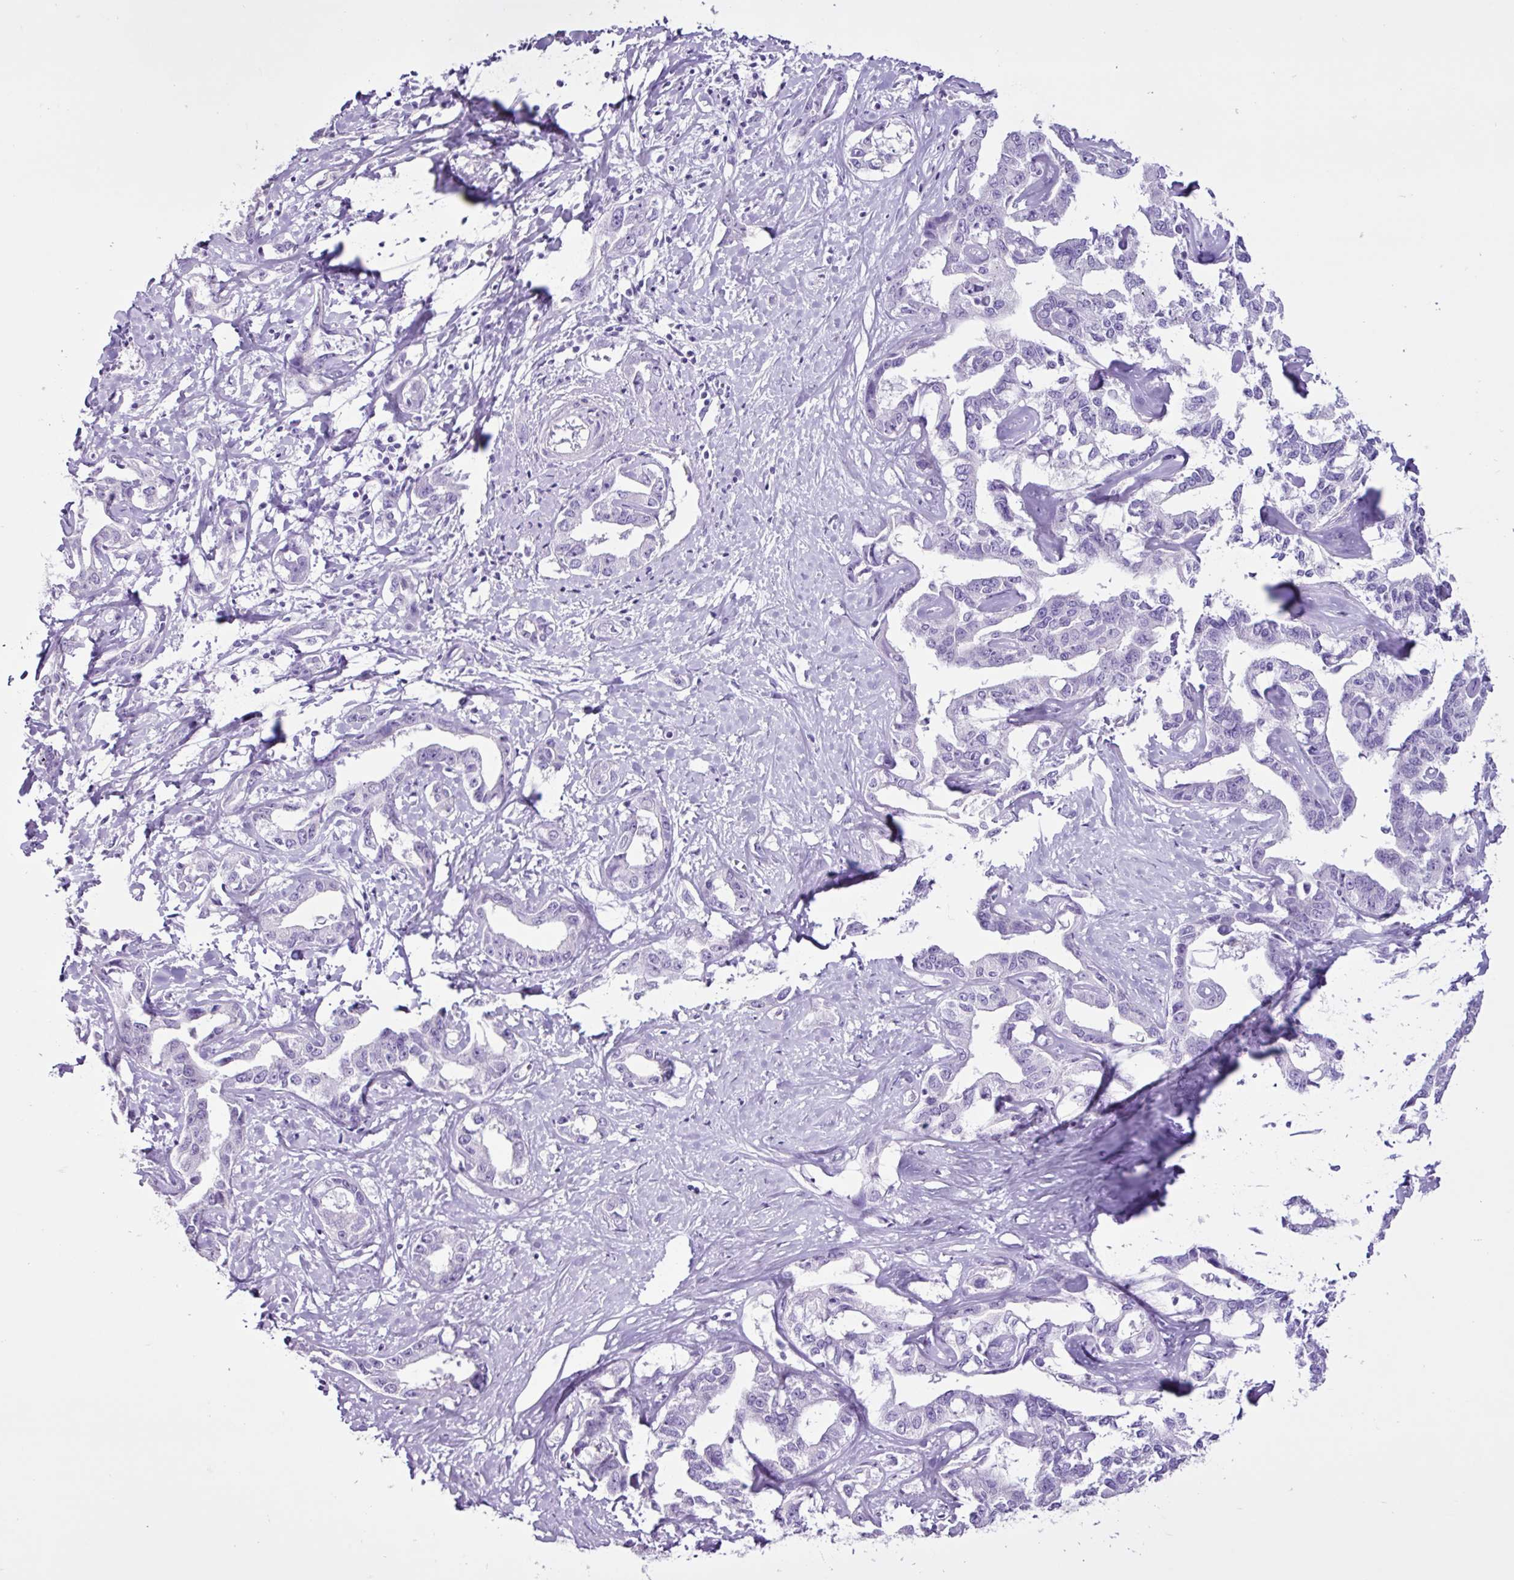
{"staining": {"intensity": "negative", "quantity": "none", "location": "none"}, "tissue": "liver cancer", "cell_type": "Tumor cells", "image_type": "cancer", "snomed": [{"axis": "morphology", "description": "Cholangiocarcinoma"}, {"axis": "topography", "description": "Liver"}], "caption": "Liver cholangiocarcinoma was stained to show a protein in brown. There is no significant positivity in tumor cells.", "gene": "PGR", "patient": {"sex": "male", "age": 59}}